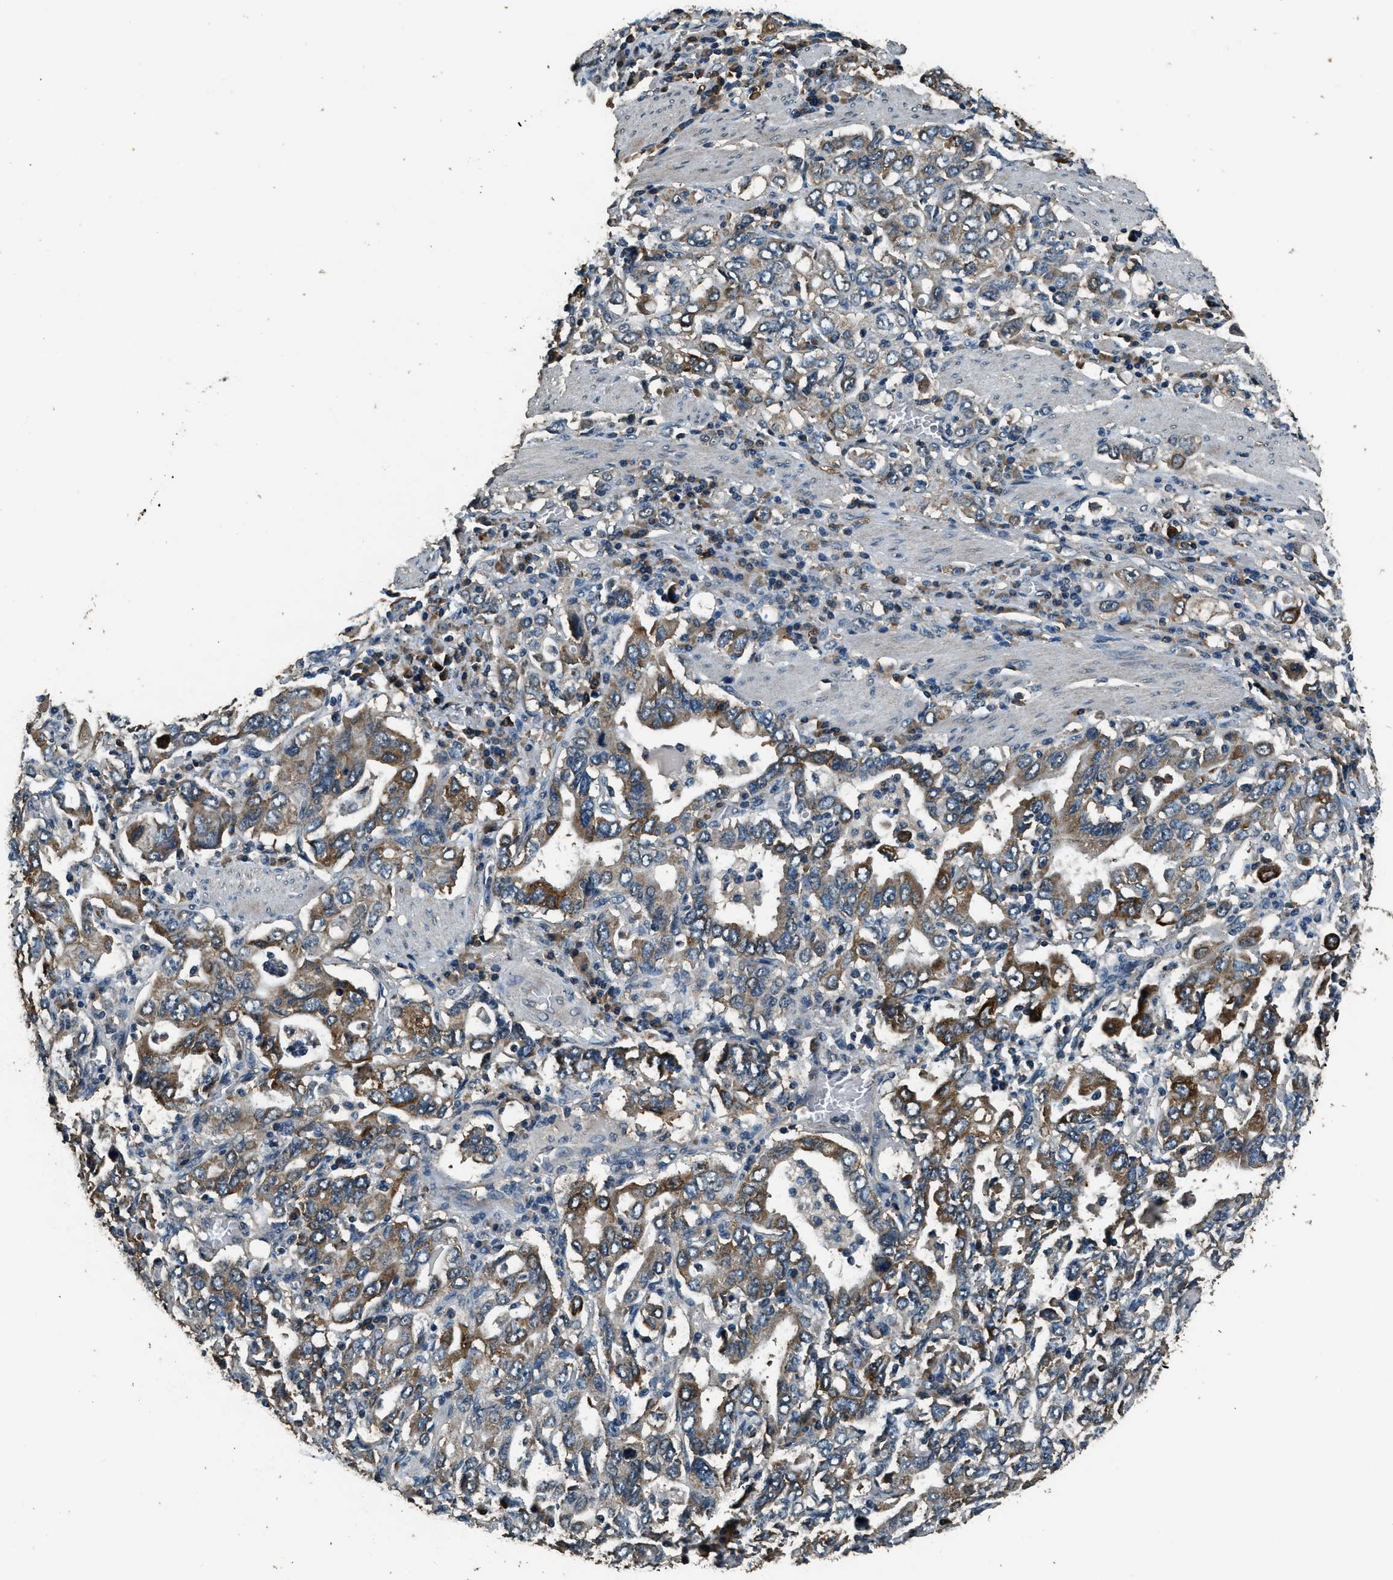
{"staining": {"intensity": "moderate", "quantity": "25%-75%", "location": "cytoplasmic/membranous"}, "tissue": "stomach cancer", "cell_type": "Tumor cells", "image_type": "cancer", "snomed": [{"axis": "morphology", "description": "Adenocarcinoma, NOS"}, {"axis": "topography", "description": "Stomach, upper"}], "caption": "IHC image of neoplastic tissue: human adenocarcinoma (stomach) stained using immunohistochemistry reveals medium levels of moderate protein expression localized specifically in the cytoplasmic/membranous of tumor cells, appearing as a cytoplasmic/membranous brown color.", "gene": "SALL3", "patient": {"sex": "male", "age": 62}}